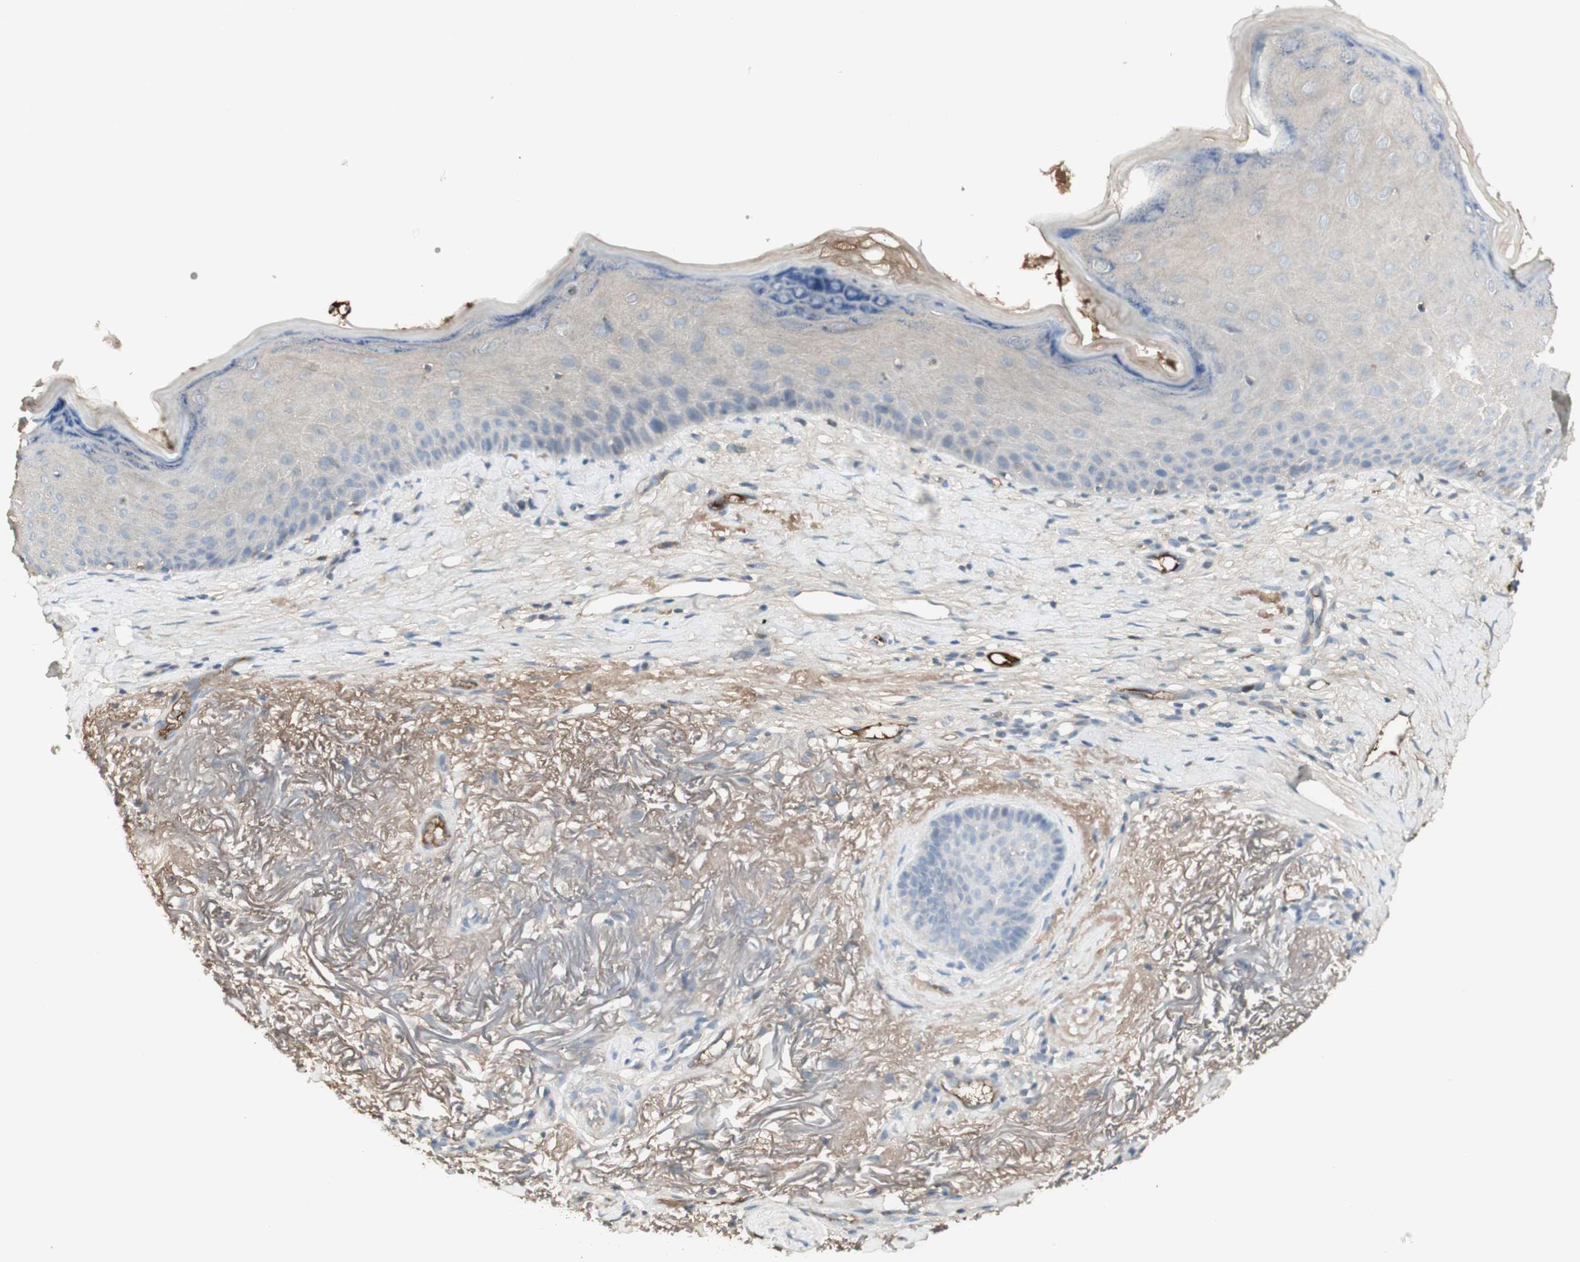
{"staining": {"intensity": "negative", "quantity": "none", "location": "none"}, "tissue": "skin cancer", "cell_type": "Tumor cells", "image_type": "cancer", "snomed": [{"axis": "morphology", "description": "Basal cell carcinoma"}, {"axis": "topography", "description": "Skin"}], "caption": "Tumor cells show no significant staining in skin cancer.", "gene": "IFNG", "patient": {"sex": "female", "age": 70}}